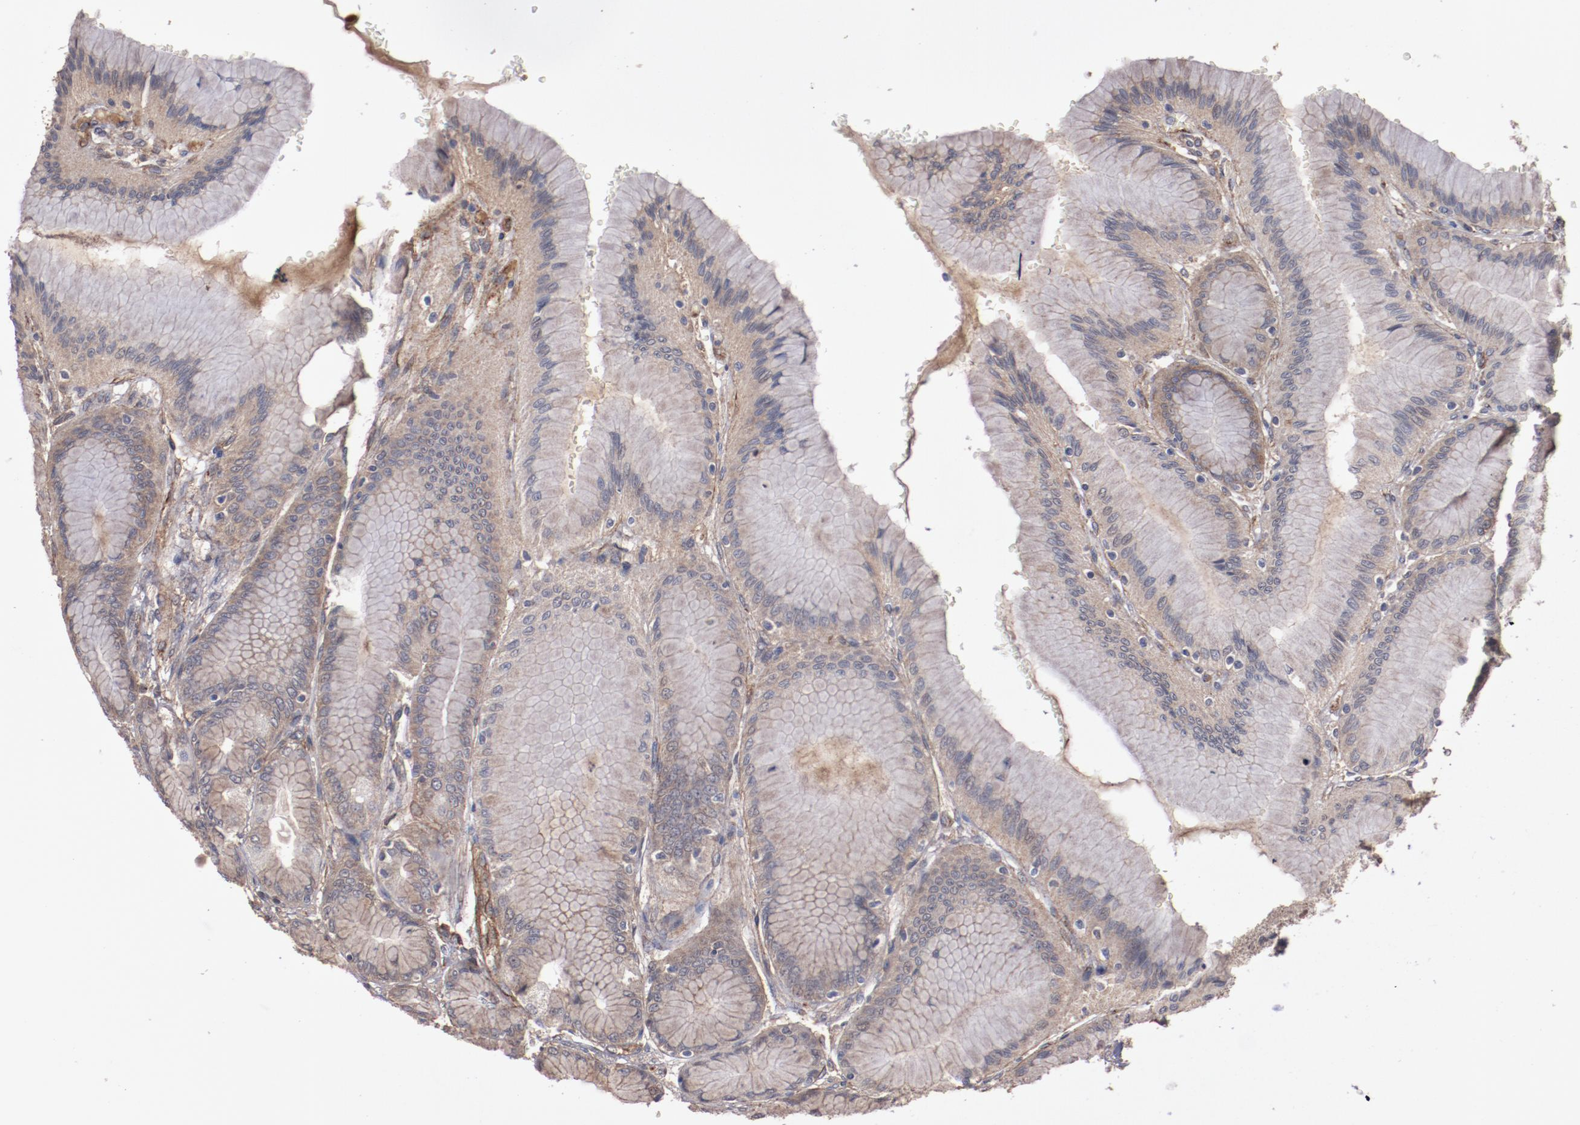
{"staining": {"intensity": "moderate", "quantity": ">75%", "location": "cytoplasmic/membranous"}, "tissue": "stomach", "cell_type": "Glandular cells", "image_type": "normal", "snomed": [{"axis": "morphology", "description": "Normal tissue, NOS"}, {"axis": "morphology", "description": "Adenocarcinoma, NOS"}, {"axis": "topography", "description": "Stomach"}, {"axis": "topography", "description": "Stomach, lower"}], "caption": "There is medium levels of moderate cytoplasmic/membranous staining in glandular cells of normal stomach, as demonstrated by immunohistochemical staining (brown color).", "gene": "DIPK2B", "patient": {"sex": "female", "age": 65}}